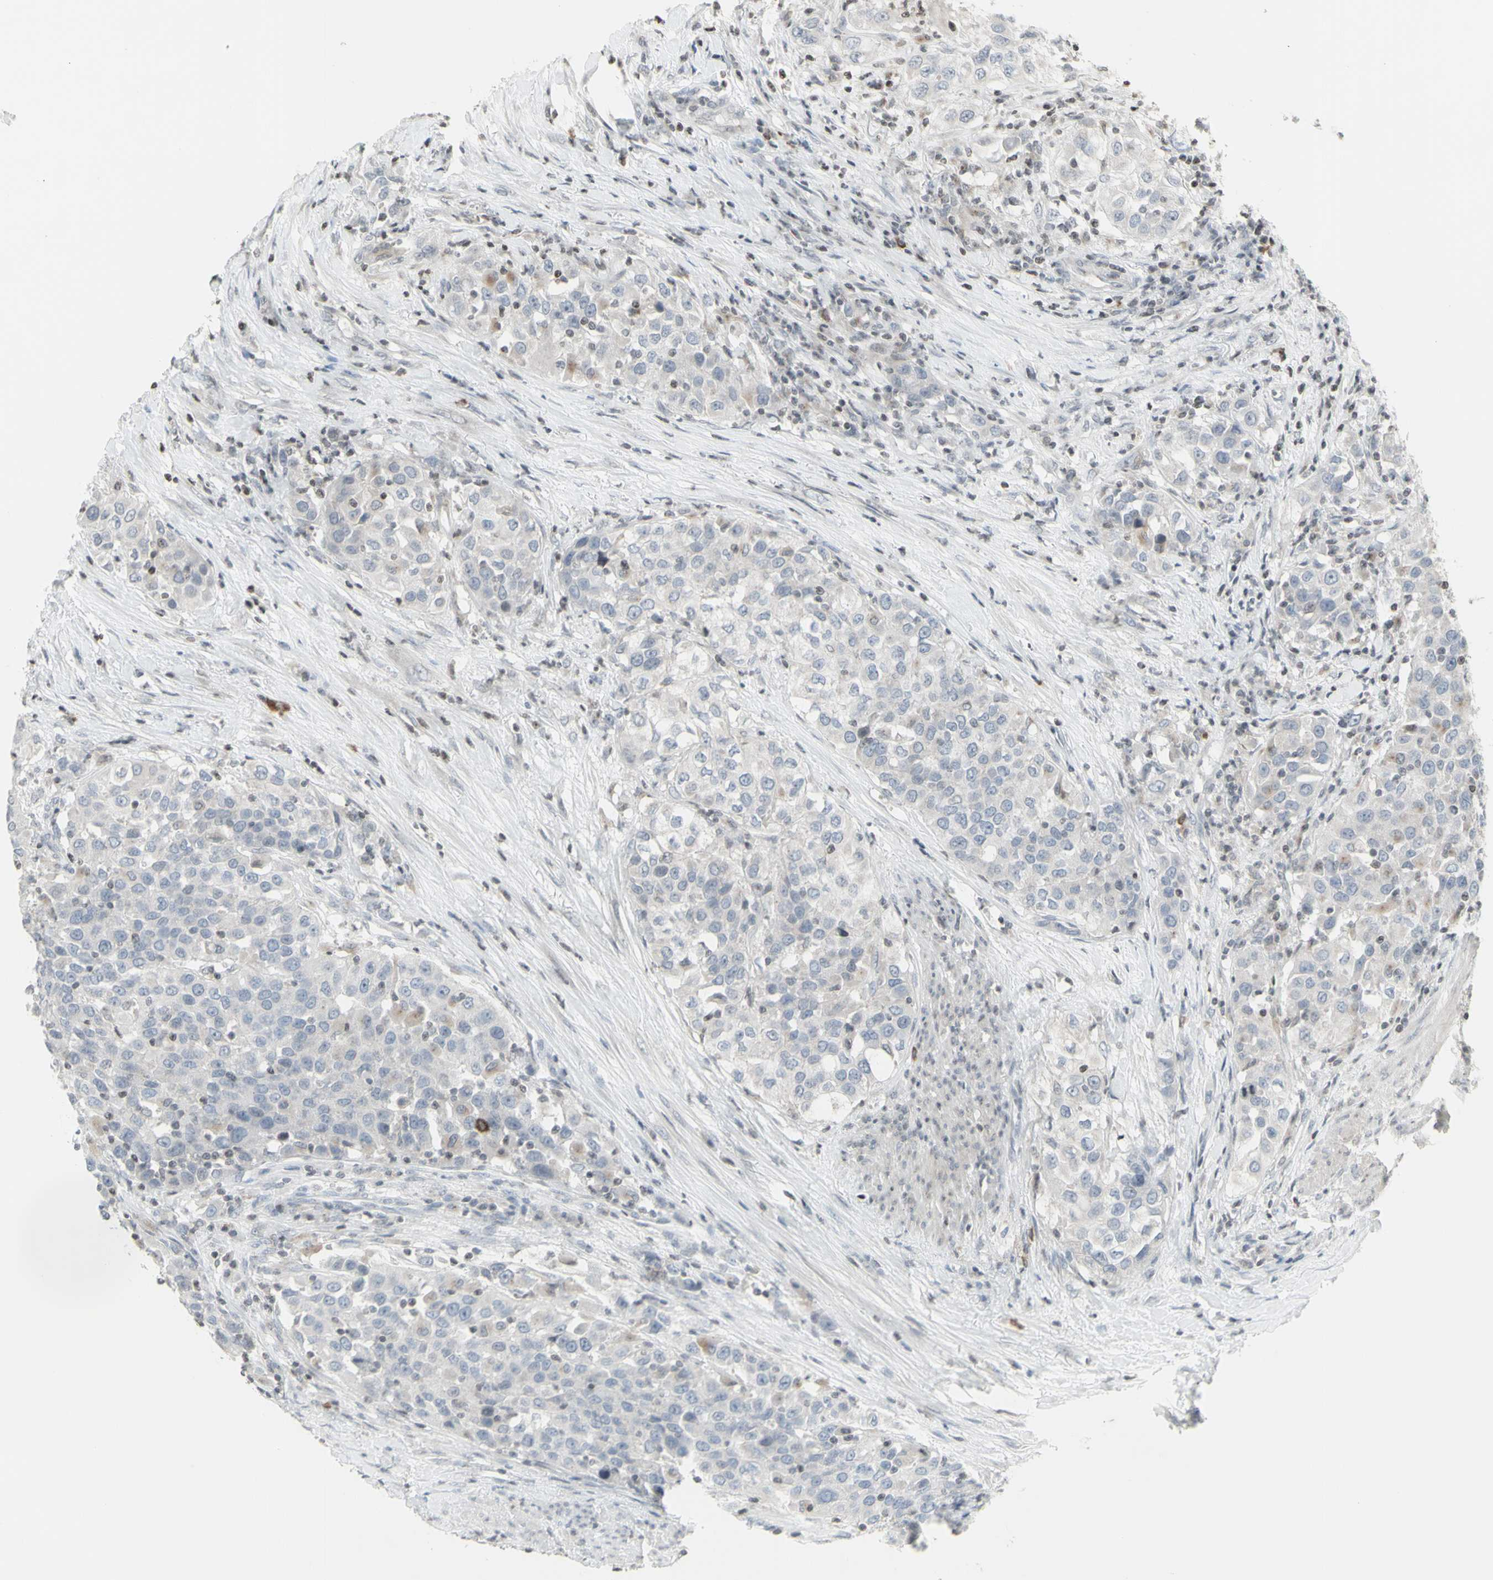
{"staining": {"intensity": "negative", "quantity": "none", "location": "none"}, "tissue": "urothelial cancer", "cell_type": "Tumor cells", "image_type": "cancer", "snomed": [{"axis": "morphology", "description": "Urothelial carcinoma, High grade"}, {"axis": "topography", "description": "Urinary bladder"}], "caption": "Immunohistochemical staining of urothelial cancer demonstrates no significant positivity in tumor cells. (DAB IHC with hematoxylin counter stain).", "gene": "MUC5AC", "patient": {"sex": "female", "age": 80}}